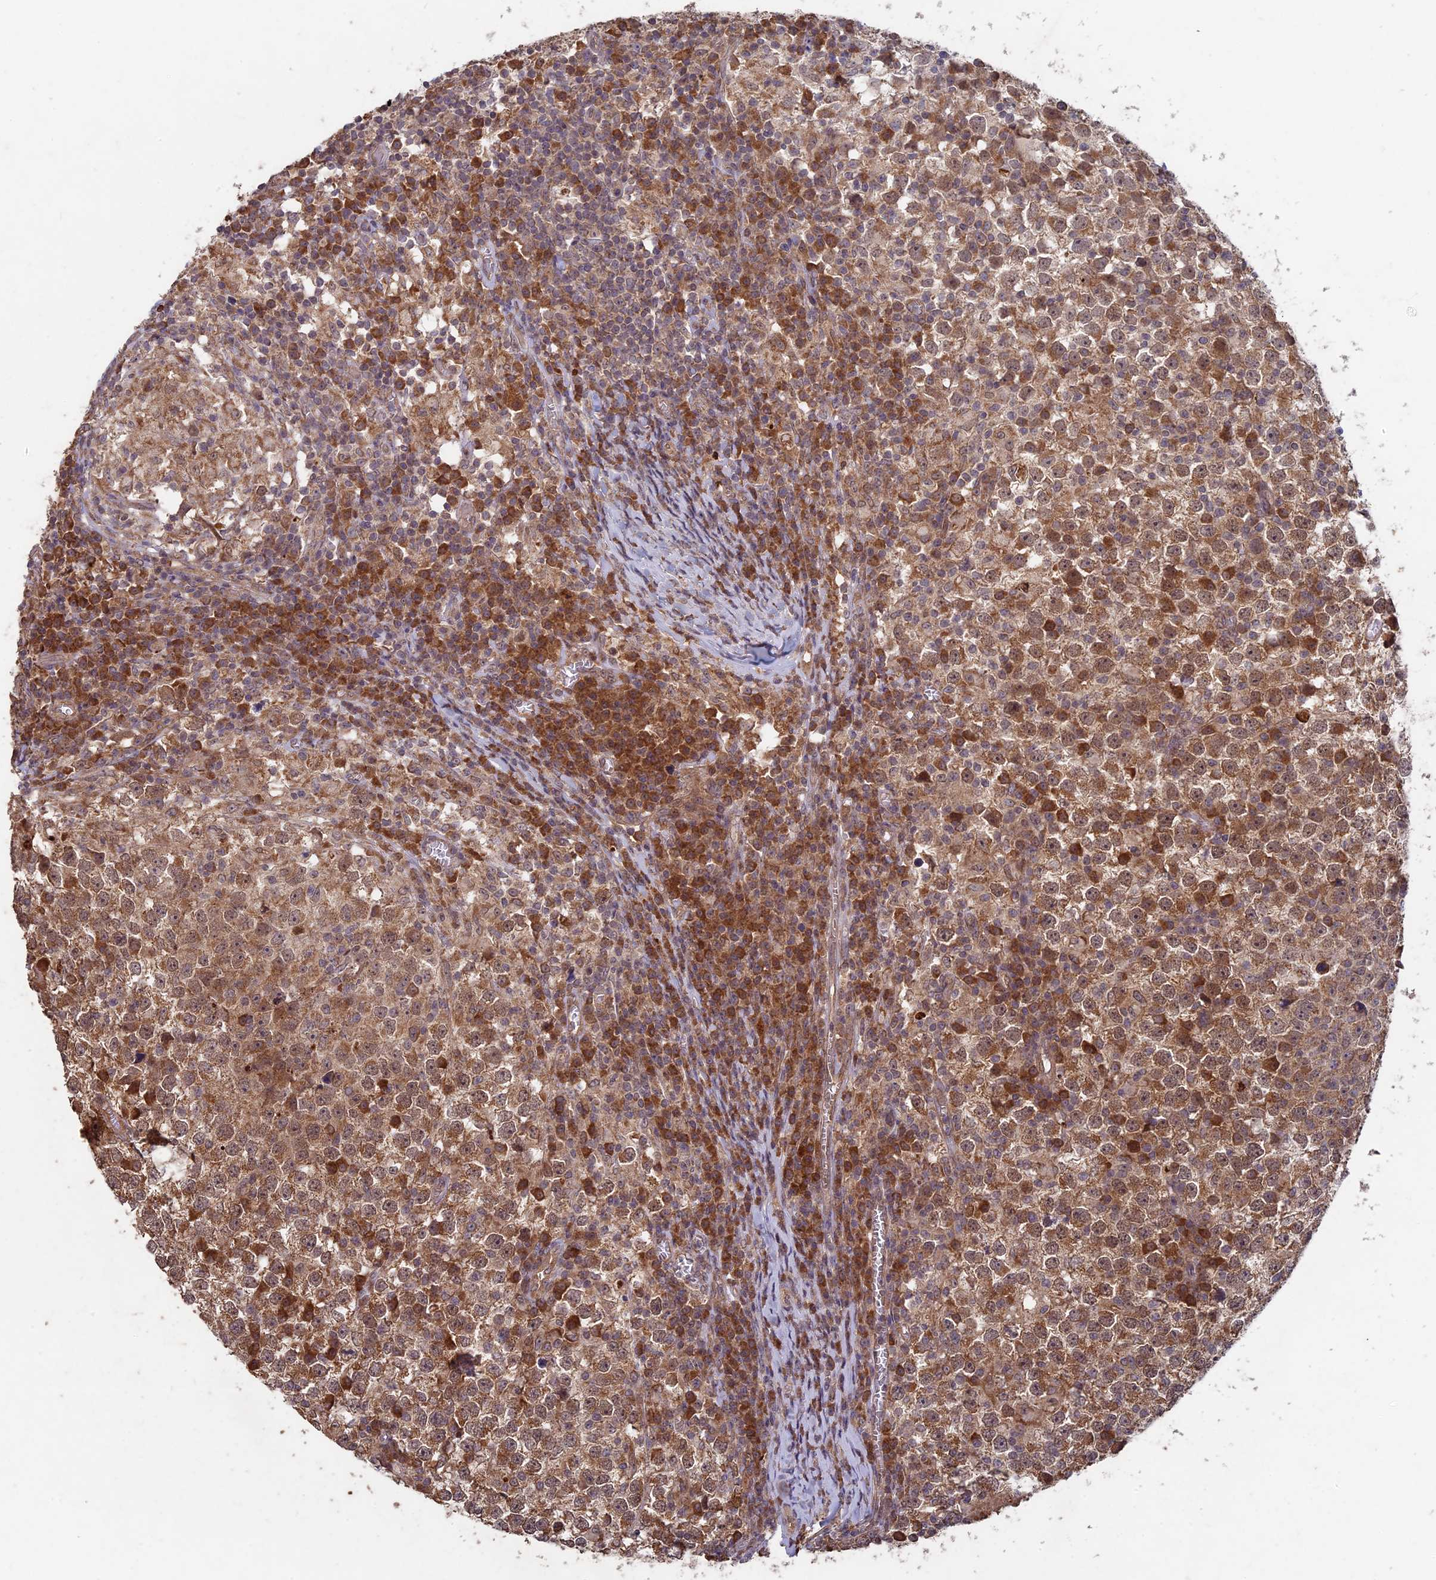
{"staining": {"intensity": "moderate", "quantity": ">75%", "location": "cytoplasmic/membranous"}, "tissue": "testis cancer", "cell_type": "Tumor cells", "image_type": "cancer", "snomed": [{"axis": "morphology", "description": "Seminoma, NOS"}, {"axis": "topography", "description": "Testis"}], "caption": "Protein analysis of seminoma (testis) tissue shows moderate cytoplasmic/membranous positivity in approximately >75% of tumor cells. The staining was performed using DAB (3,3'-diaminobenzidine), with brown indicating positive protein expression. Nuclei are stained blue with hematoxylin.", "gene": "RCCD1", "patient": {"sex": "male", "age": 65}}